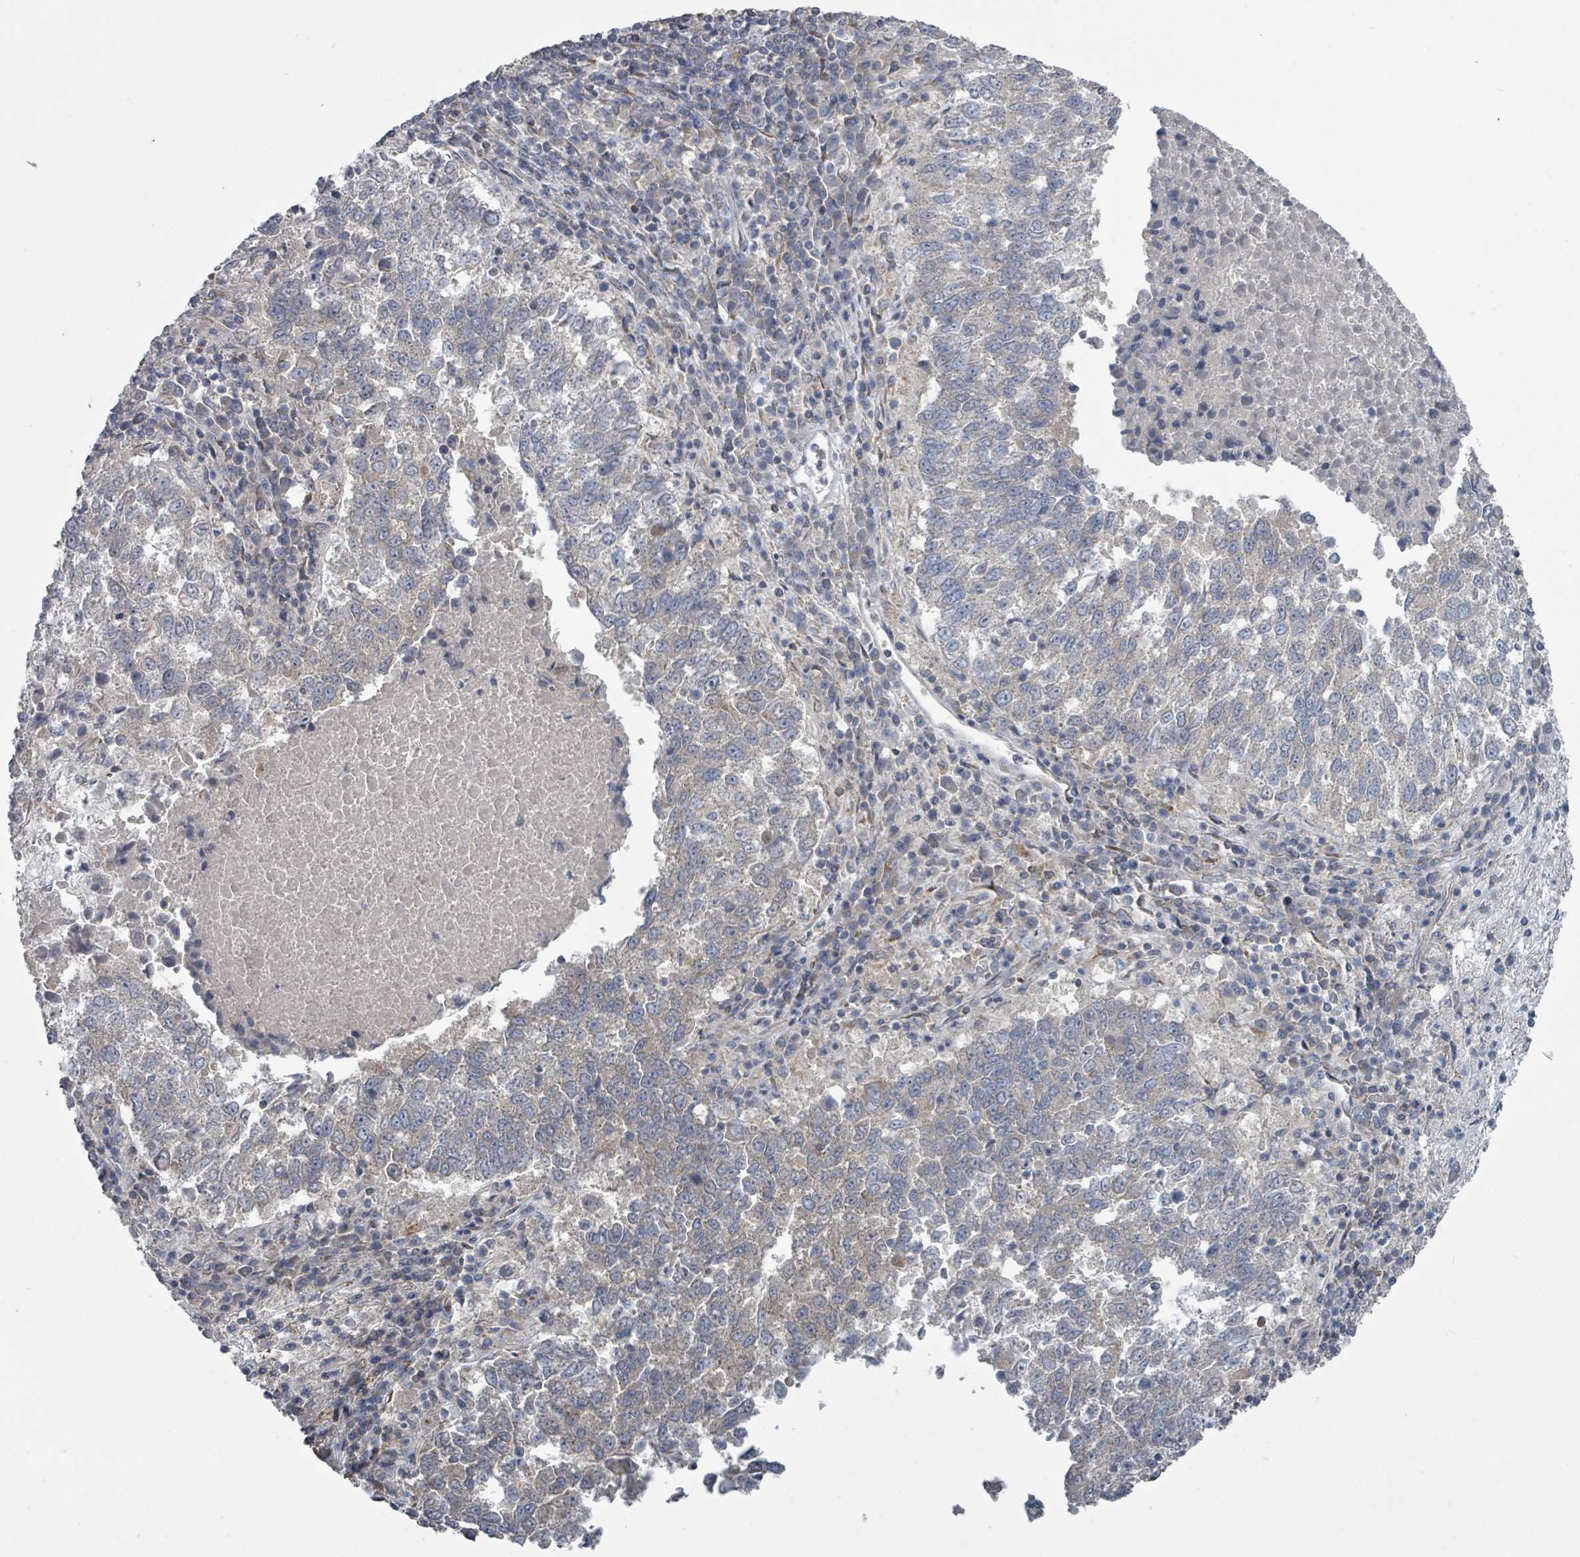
{"staining": {"intensity": "negative", "quantity": "none", "location": "none"}, "tissue": "lung cancer", "cell_type": "Tumor cells", "image_type": "cancer", "snomed": [{"axis": "morphology", "description": "Squamous cell carcinoma, NOS"}, {"axis": "topography", "description": "Lung"}], "caption": "IHC histopathology image of neoplastic tissue: lung cancer stained with DAB reveals no significant protein staining in tumor cells. (DAB immunohistochemistry (IHC) with hematoxylin counter stain).", "gene": "SLC9A7", "patient": {"sex": "male", "age": 73}}